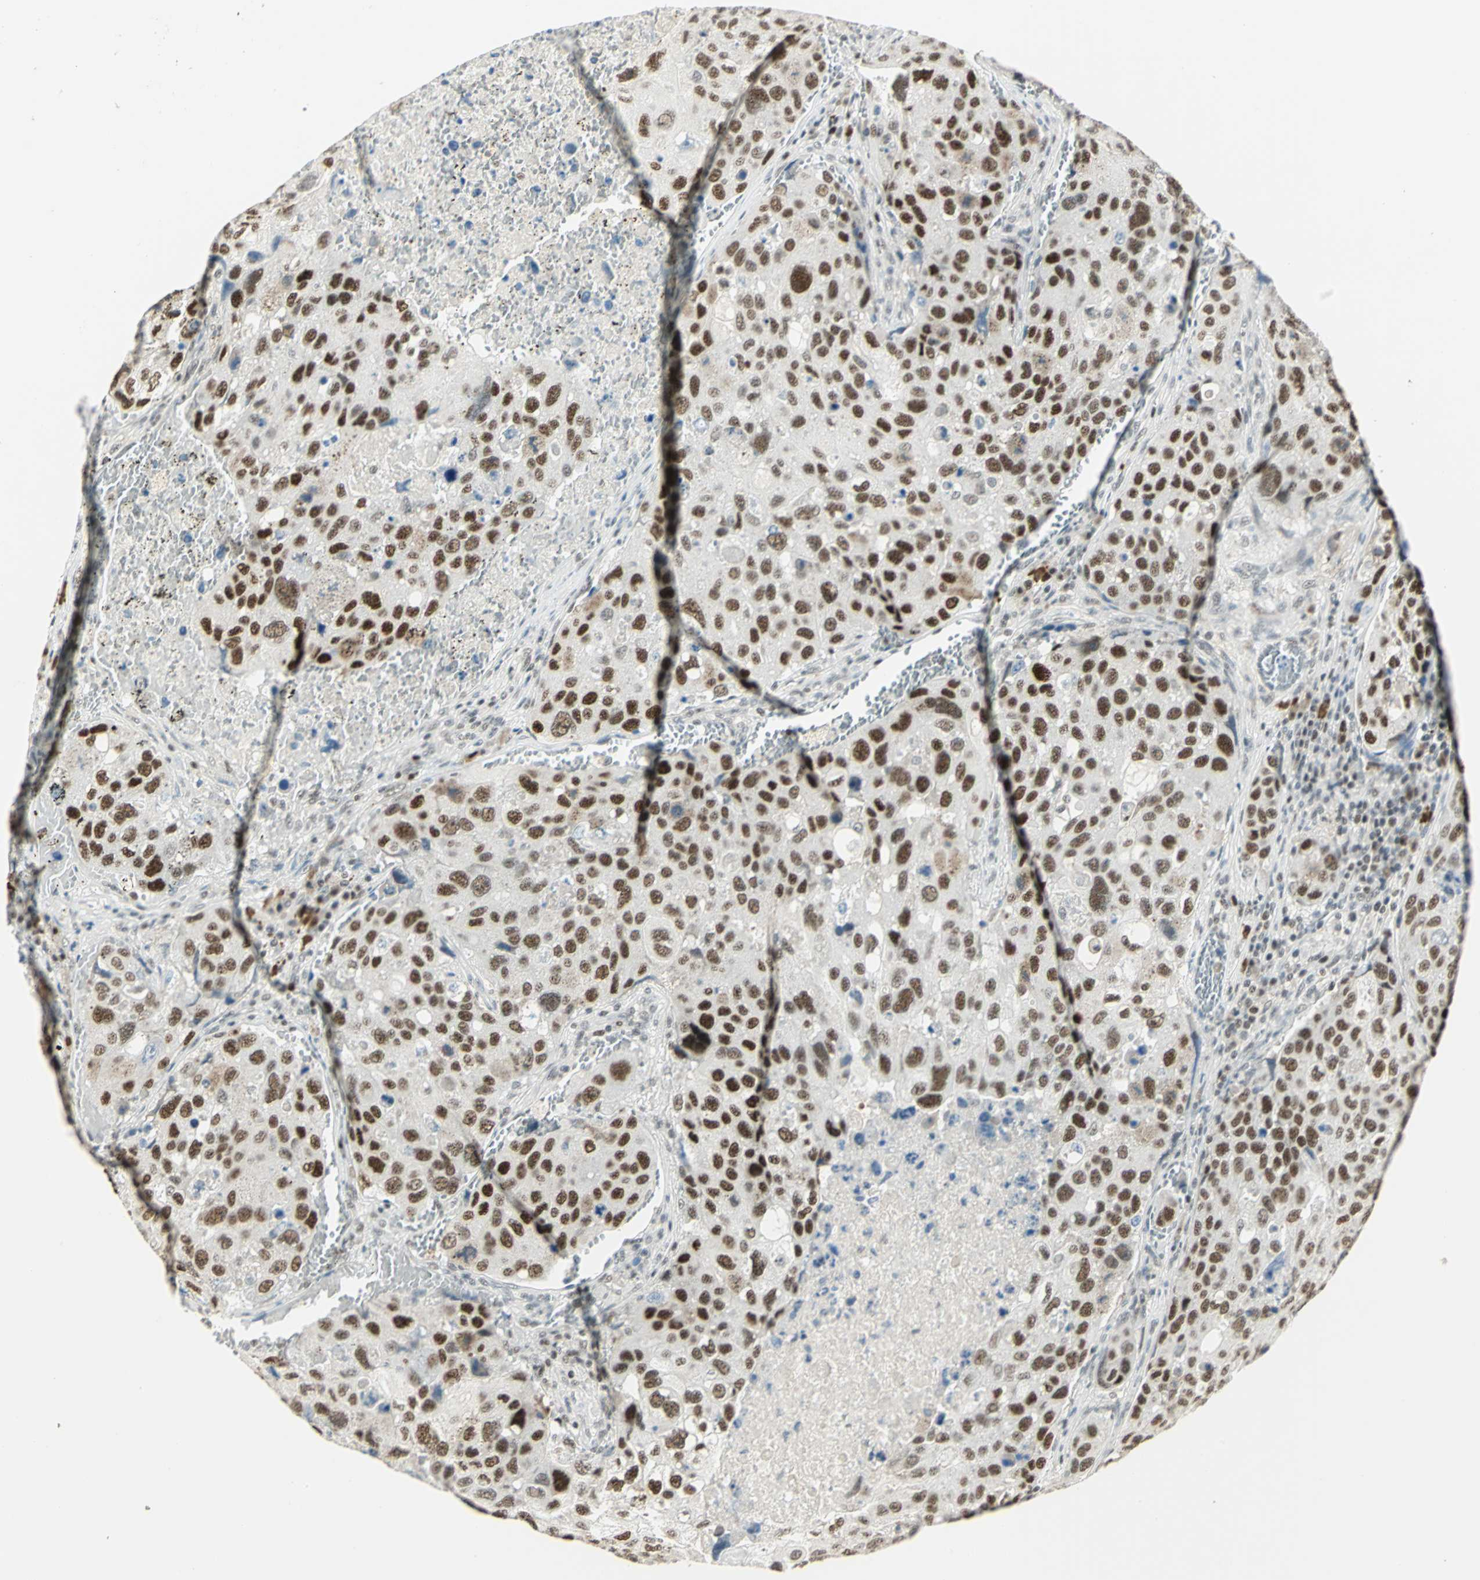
{"staining": {"intensity": "moderate", "quantity": "25%-75%", "location": "nuclear"}, "tissue": "urothelial cancer", "cell_type": "Tumor cells", "image_type": "cancer", "snomed": [{"axis": "morphology", "description": "Urothelial carcinoma, High grade"}, {"axis": "topography", "description": "Lymph node"}, {"axis": "topography", "description": "Urinary bladder"}], "caption": "Immunohistochemistry (IHC) micrograph of human urothelial cancer stained for a protein (brown), which shows medium levels of moderate nuclear expression in approximately 25%-75% of tumor cells.", "gene": "CCNT1", "patient": {"sex": "male", "age": 51}}